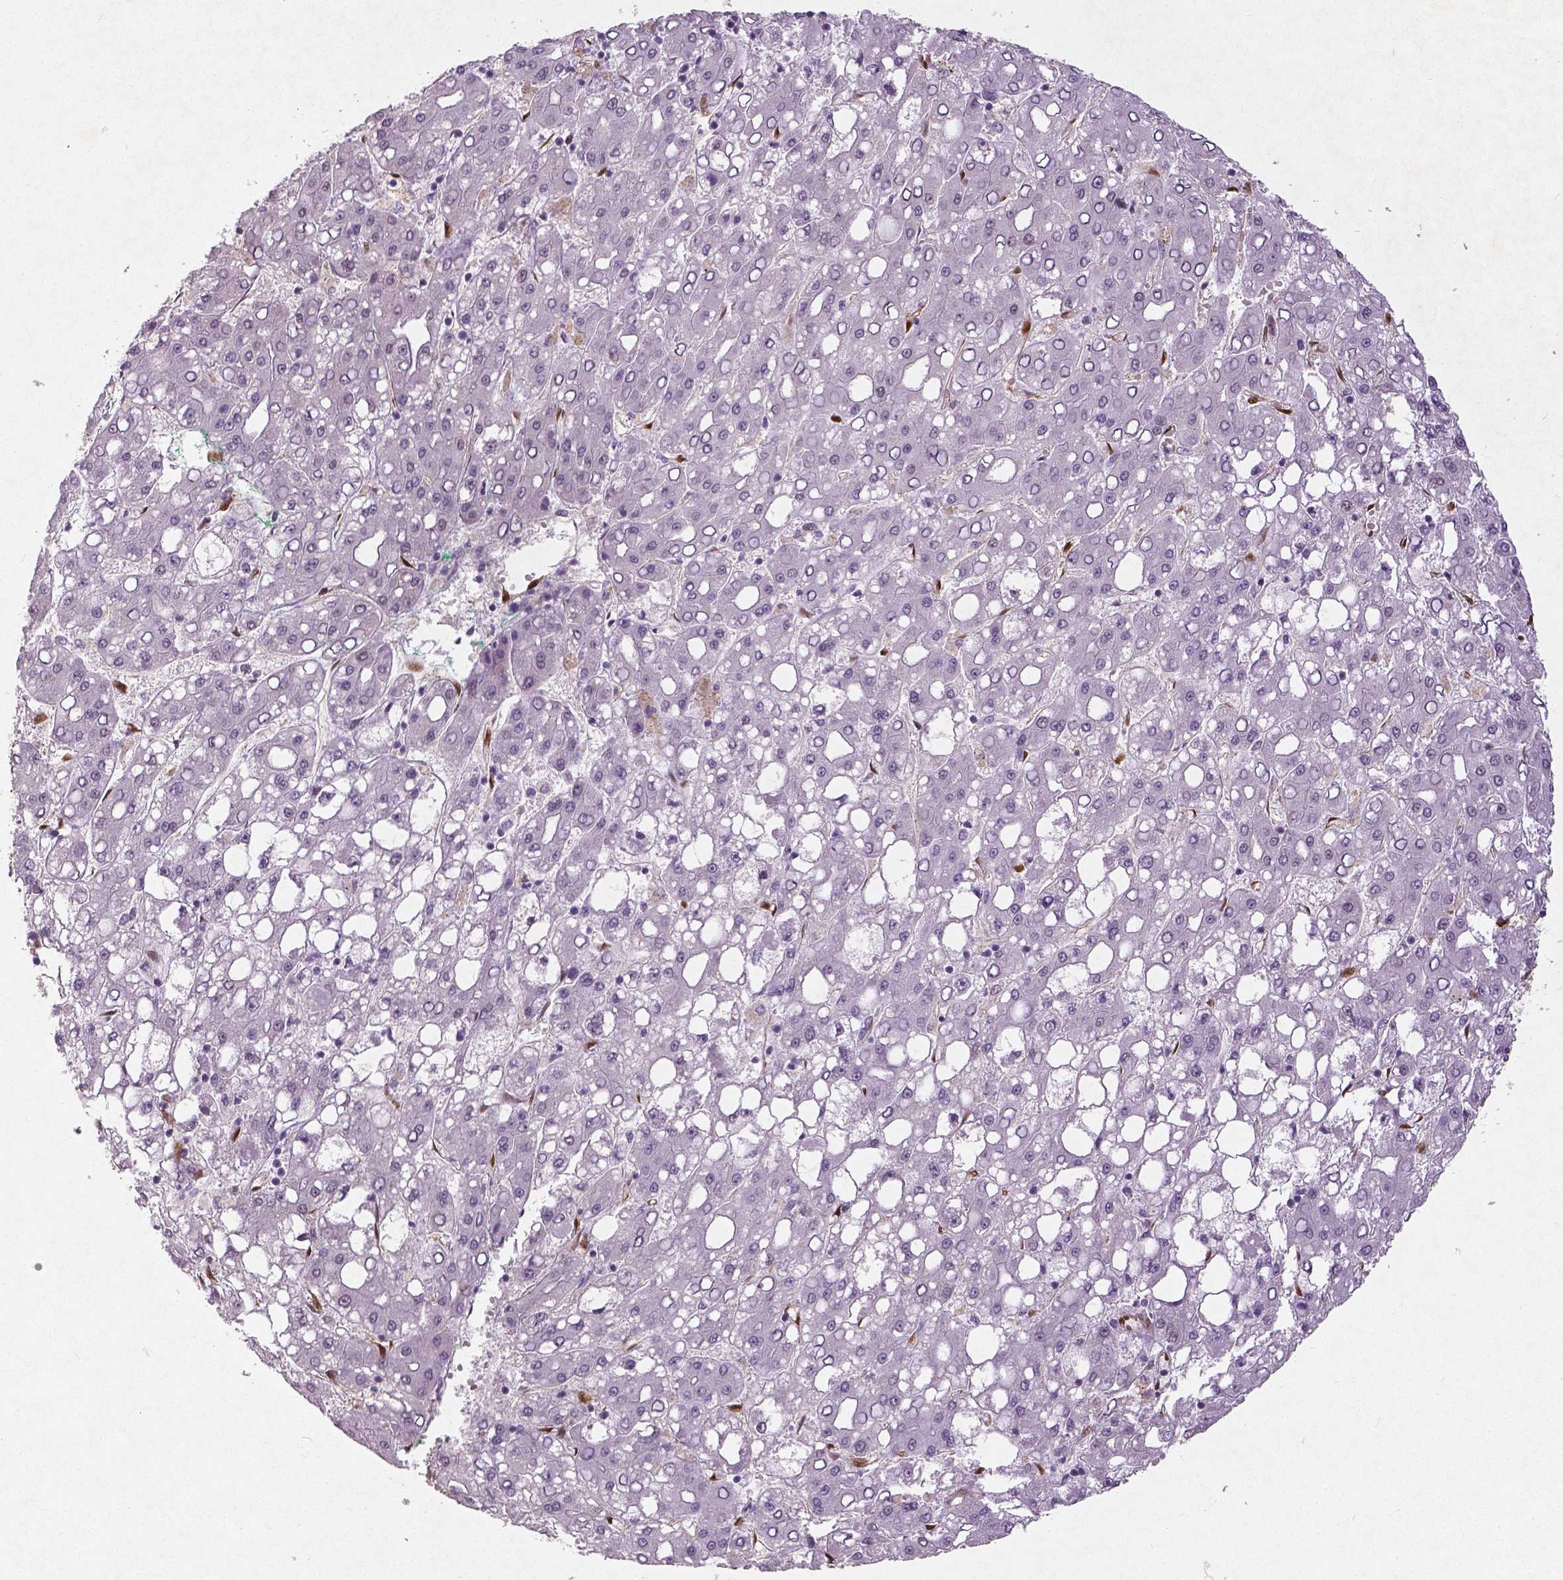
{"staining": {"intensity": "negative", "quantity": "none", "location": "none"}, "tissue": "liver cancer", "cell_type": "Tumor cells", "image_type": "cancer", "snomed": [{"axis": "morphology", "description": "Carcinoma, Hepatocellular, NOS"}, {"axis": "topography", "description": "Liver"}], "caption": "This is an IHC image of liver cancer (hepatocellular carcinoma). There is no expression in tumor cells.", "gene": "WWTR1", "patient": {"sex": "male", "age": 65}}